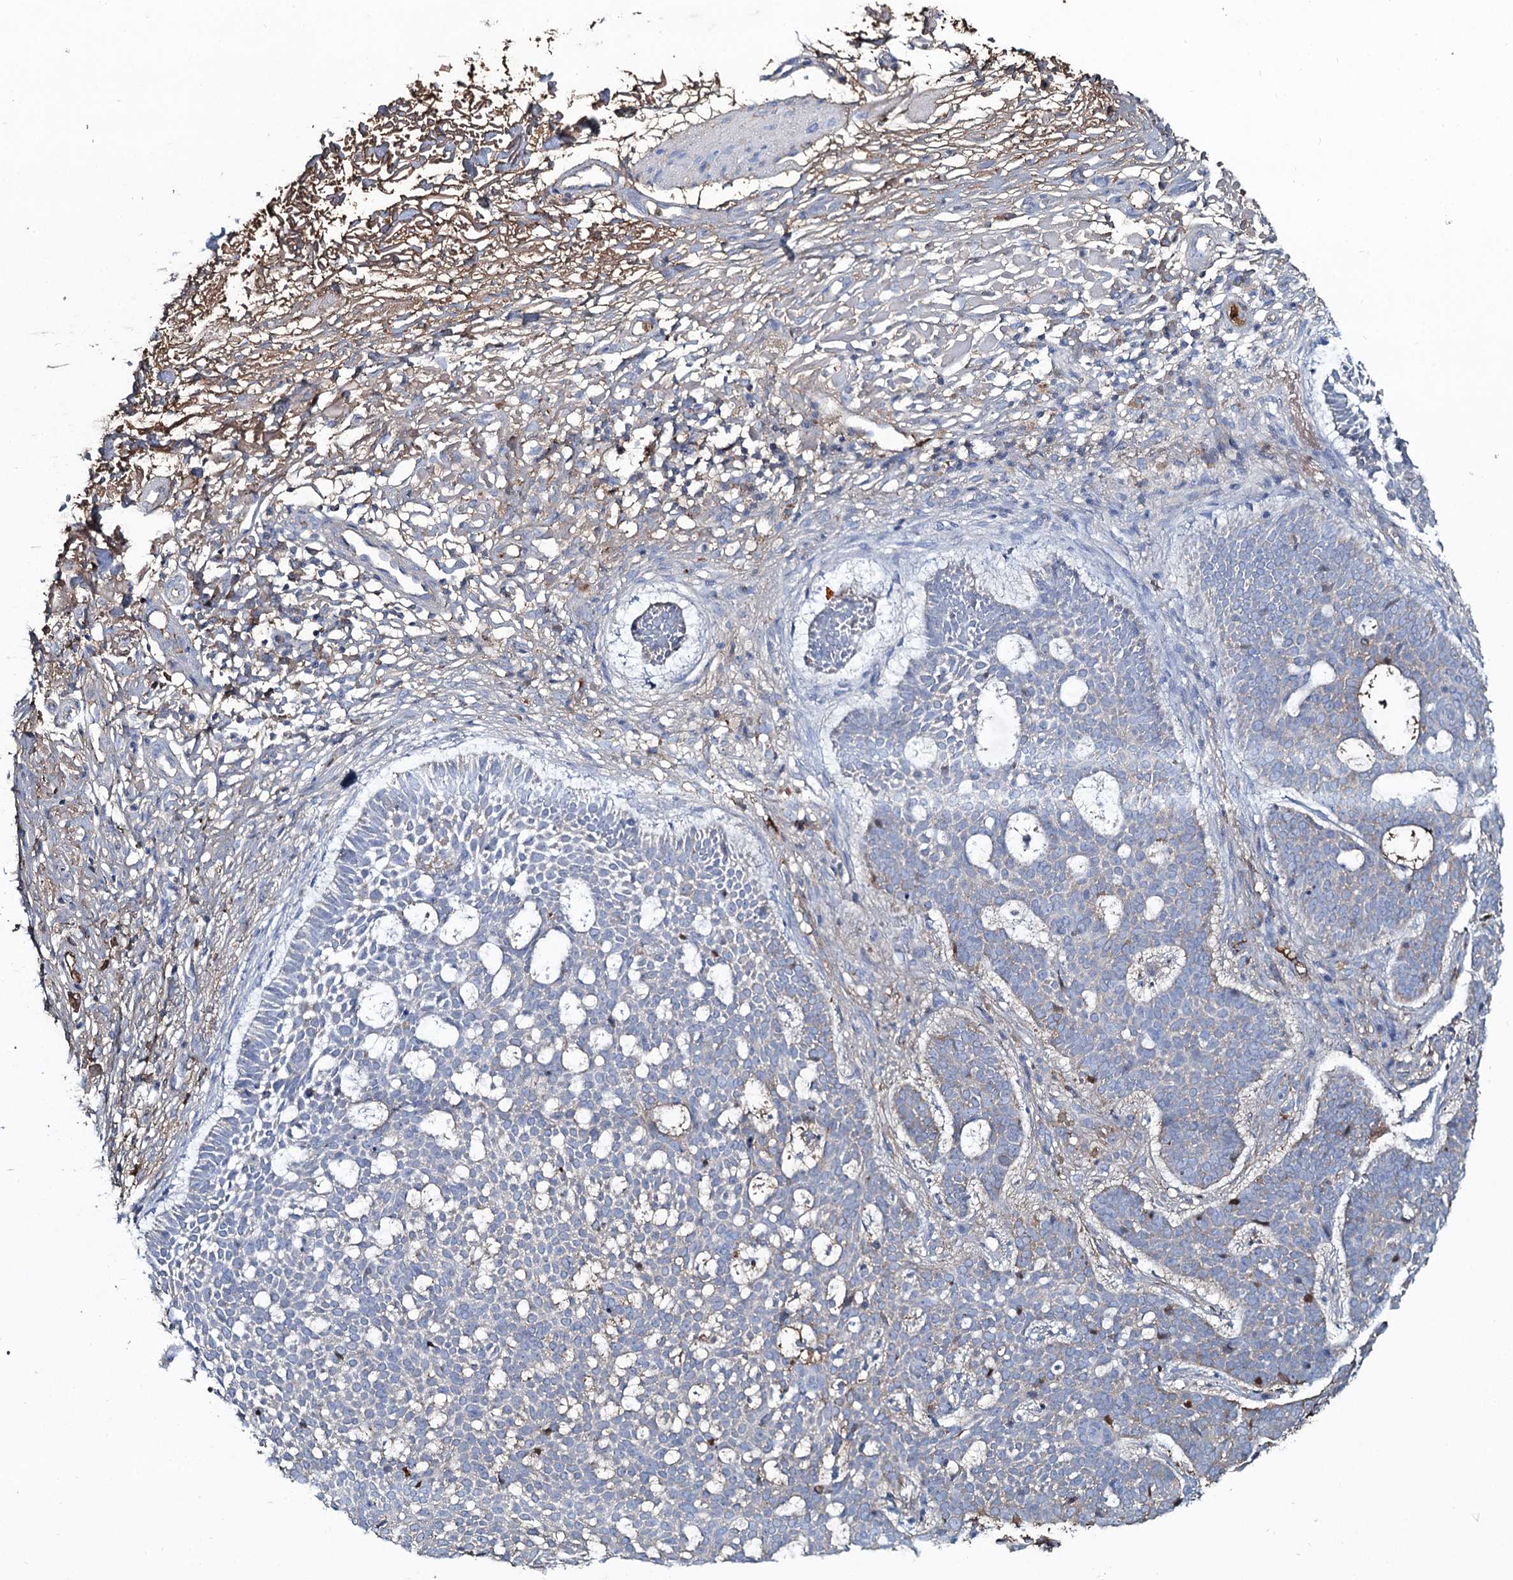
{"staining": {"intensity": "weak", "quantity": "25%-75%", "location": "cytoplasmic/membranous"}, "tissue": "skin cancer", "cell_type": "Tumor cells", "image_type": "cancer", "snomed": [{"axis": "morphology", "description": "Basal cell carcinoma"}, {"axis": "topography", "description": "Skin"}], "caption": "This is an image of immunohistochemistry staining of skin basal cell carcinoma, which shows weak staining in the cytoplasmic/membranous of tumor cells.", "gene": "EDN1", "patient": {"sex": "male", "age": 85}}